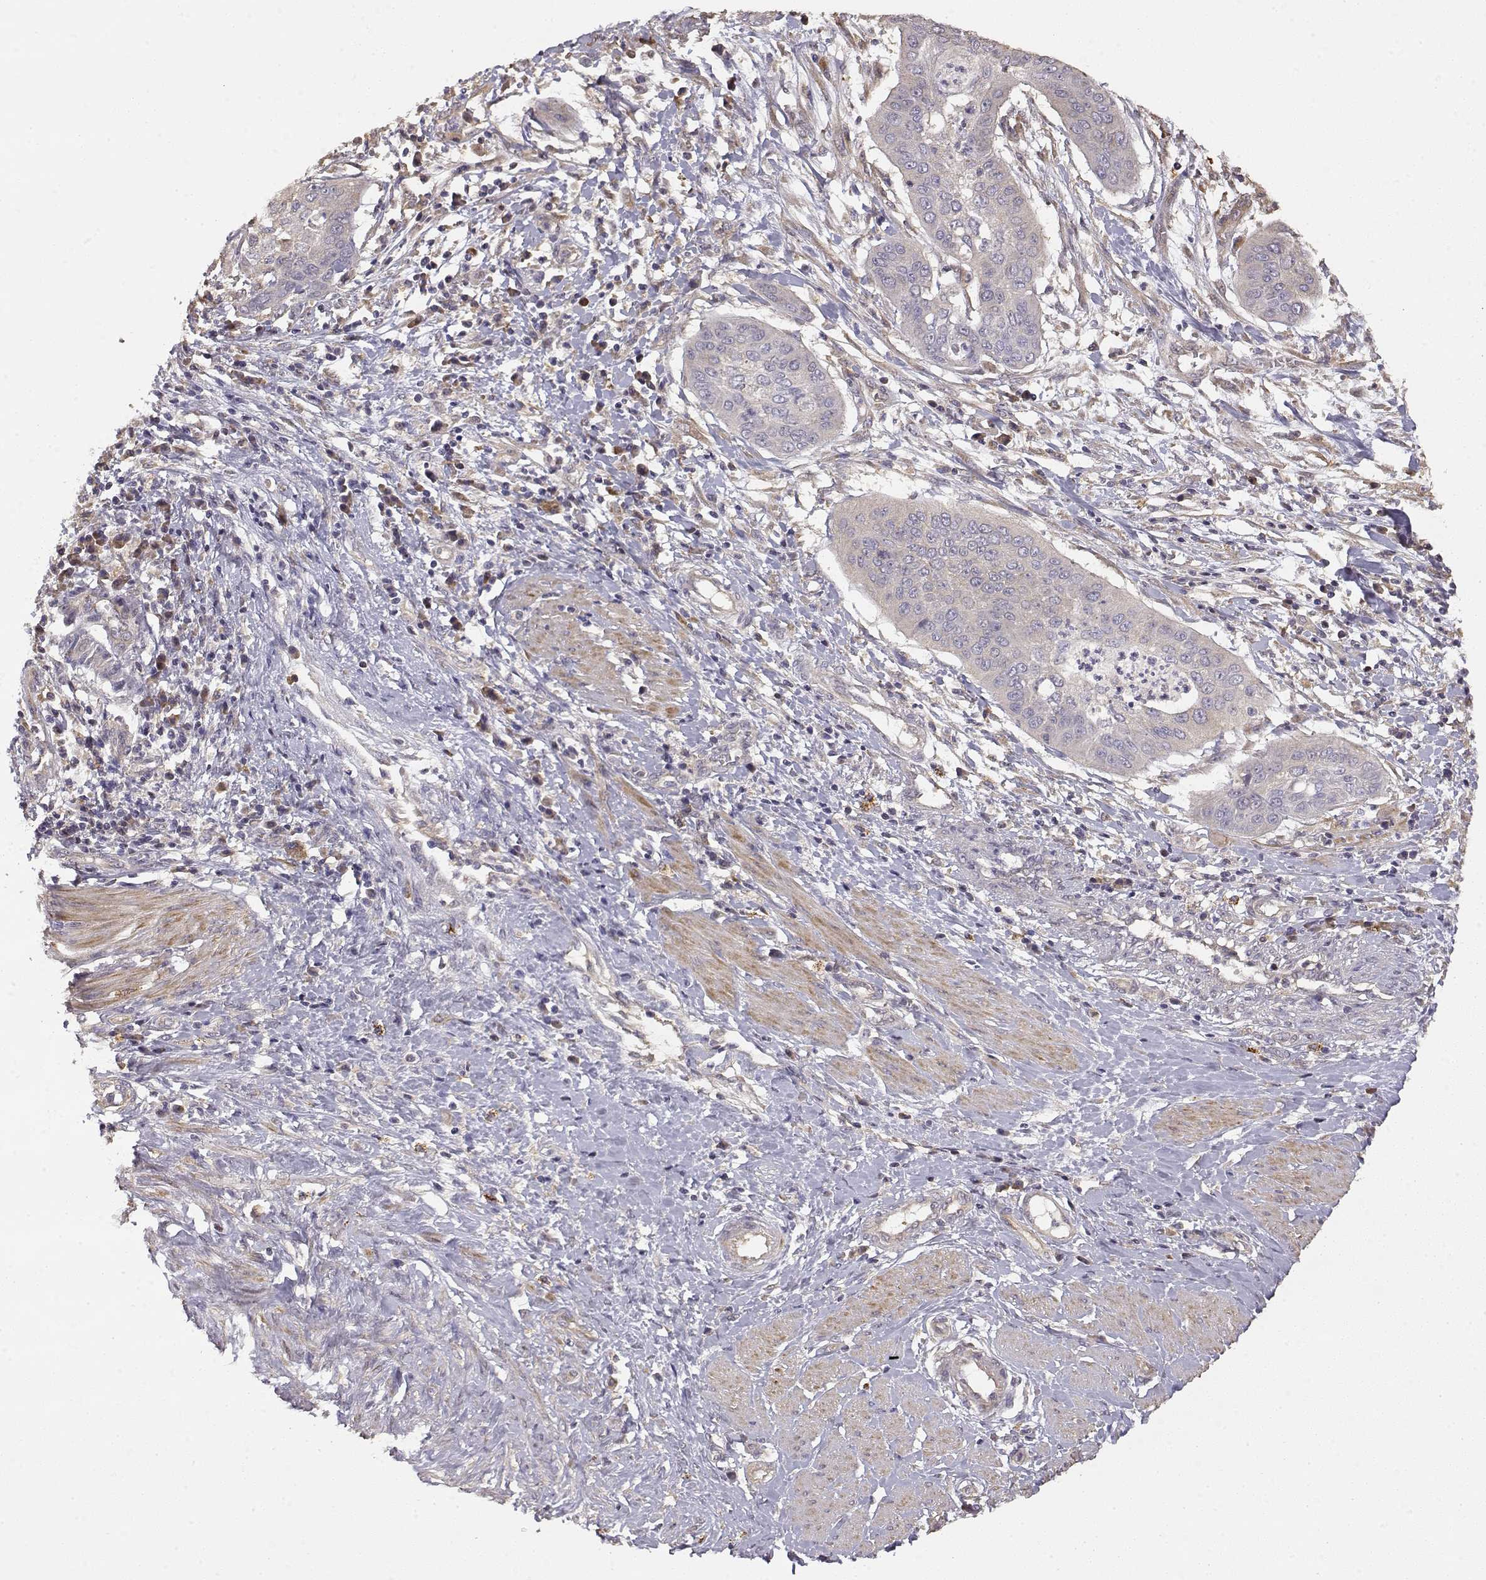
{"staining": {"intensity": "negative", "quantity": "none", "location": "none"}, "tissue": "cervical cancer", "cell_type": "Tumor cells", "image_type": "cancer", "snomed": [{"axis": "morphology", "description": "Squamous cell carcinoma, NOS"}, {"axis": "topography", "description": "Cervix"}], "caption": "A photomicrograph of squamous cell carcinoma (cervical) stained for a protein demonstrates no brown staining in tumor cells. (Immunohistochemistry (ihc), brightfield microscopy, high magnification).", "gene": "CRIM1", "patient": {"sex": "female", "age": 39}}